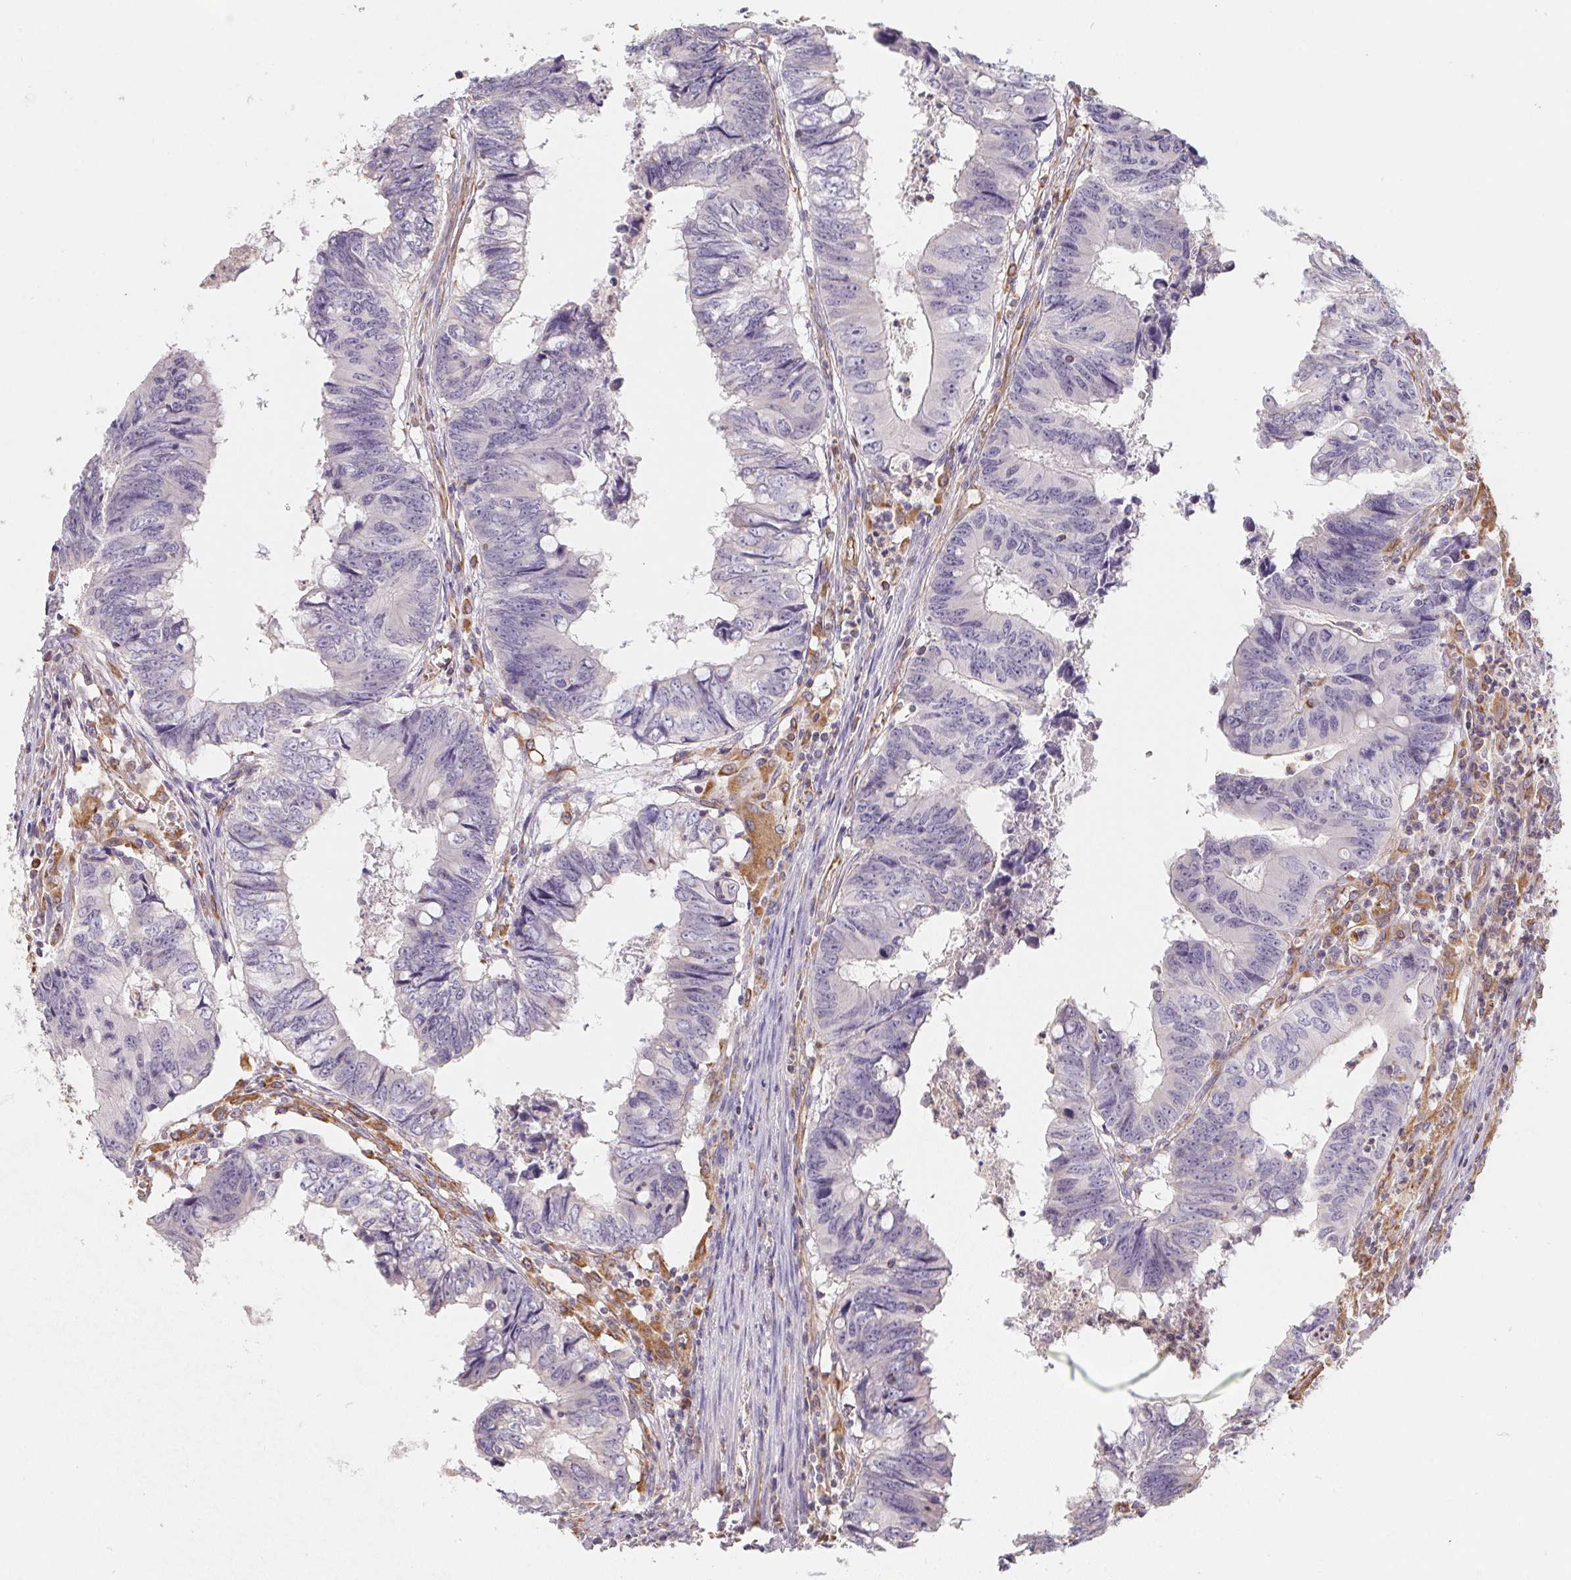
{"staining": {"intensity": "negative", "quantity": "none", "location": "none"}, "tissue": "colorectal cancer", "cell_type": "Tumor cells", "image_type": "cancer", "snomed": [{"axis": "morphology", "description": "Adenocarcinoma, NOS"}, {"axis": "topography", "description": "Colon"}], "caption": "This is a image of immunohistochemistry (IHC) staining of colorectal cancer (adenocarcinoma), which shows no staining in tumor cells.", "gene": "TBKBP1", "patient": {"sex": "female", "age": 82}}